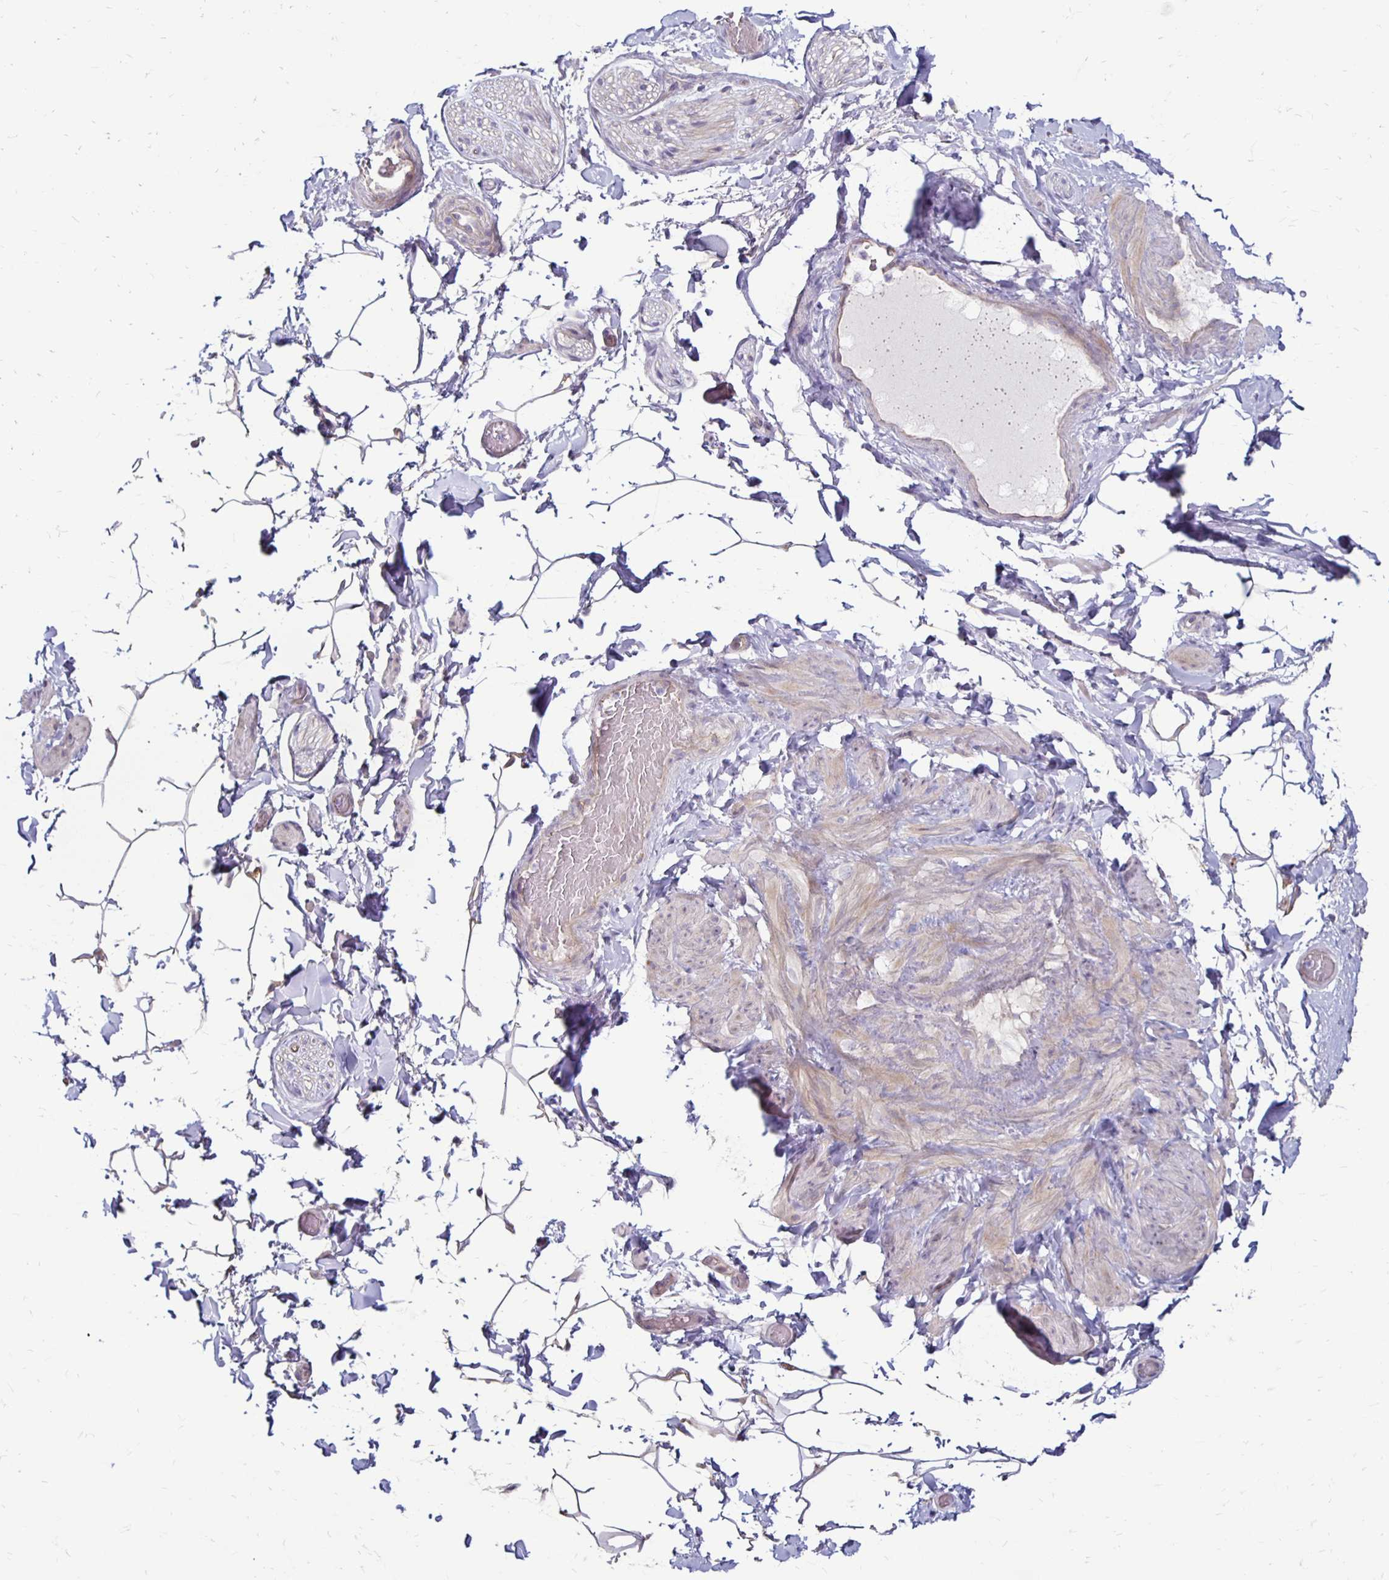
{"staining": {"intensity": "negative", "quantity": "none", "location": "none"}, "tissue": "adipose tissue", "cell_type": "Adipocytes", "image_type": "normal", "snomed": [{"axis": "morphology", "description": "Normal tissue, NOS"}, {"axis": "topography", "description": "Epididymis"}, {"axis": "topography", "description": "Peripheral nerve tissue"}], "caption": "DAB (3,3'-diaminobenzidine) immunohistochemical staining of unremarkable adipose tissue displays no significant positivity in adipocytes. (Immunohistochemistry, brightfield microscopy, high magnification).", "gene": "KATNBL1", "patient": {"sex": "male", "age": 32}}